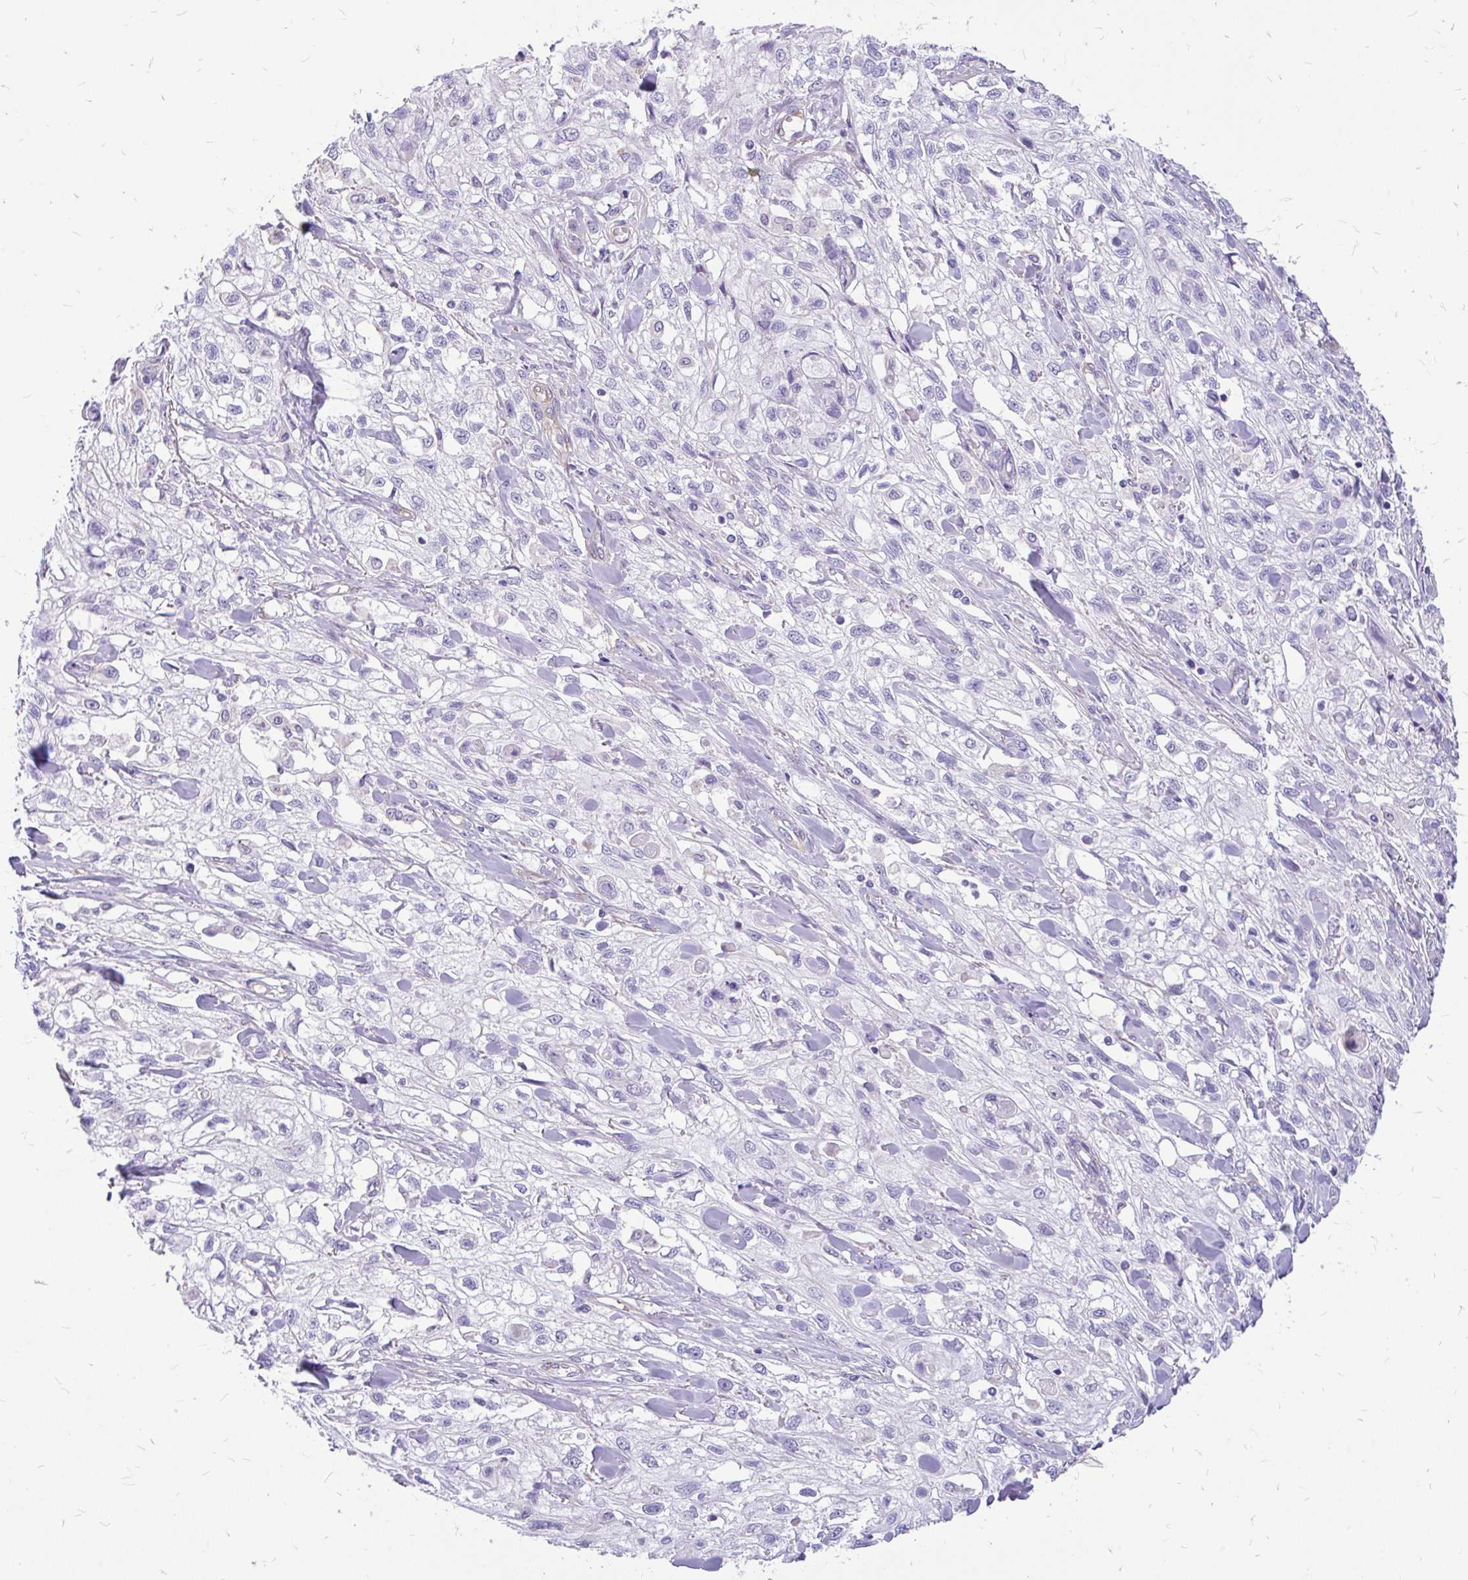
{"staining": {"intensity": "negative", "quantity": "none", "location": "none"}, "tissue": "skin cancer", "cell_type": "Tumor cells", "image_type": "cancer", "snomed": [{"axis": "morphology", "description": "Squamous cell carcinoma, NOS"}, {"axis": "topography", "description": "Skin"}, {"axis": "topography", "description": "Vulva"}], "caption": "Immunohistochemistry (IHC) image of skin squamous cell carcinoma stained for a protein (brown), which exhibits no expression in tumor cells.", "gene": "FAM83C", "patient": {"sex": "female", "age": 86}}